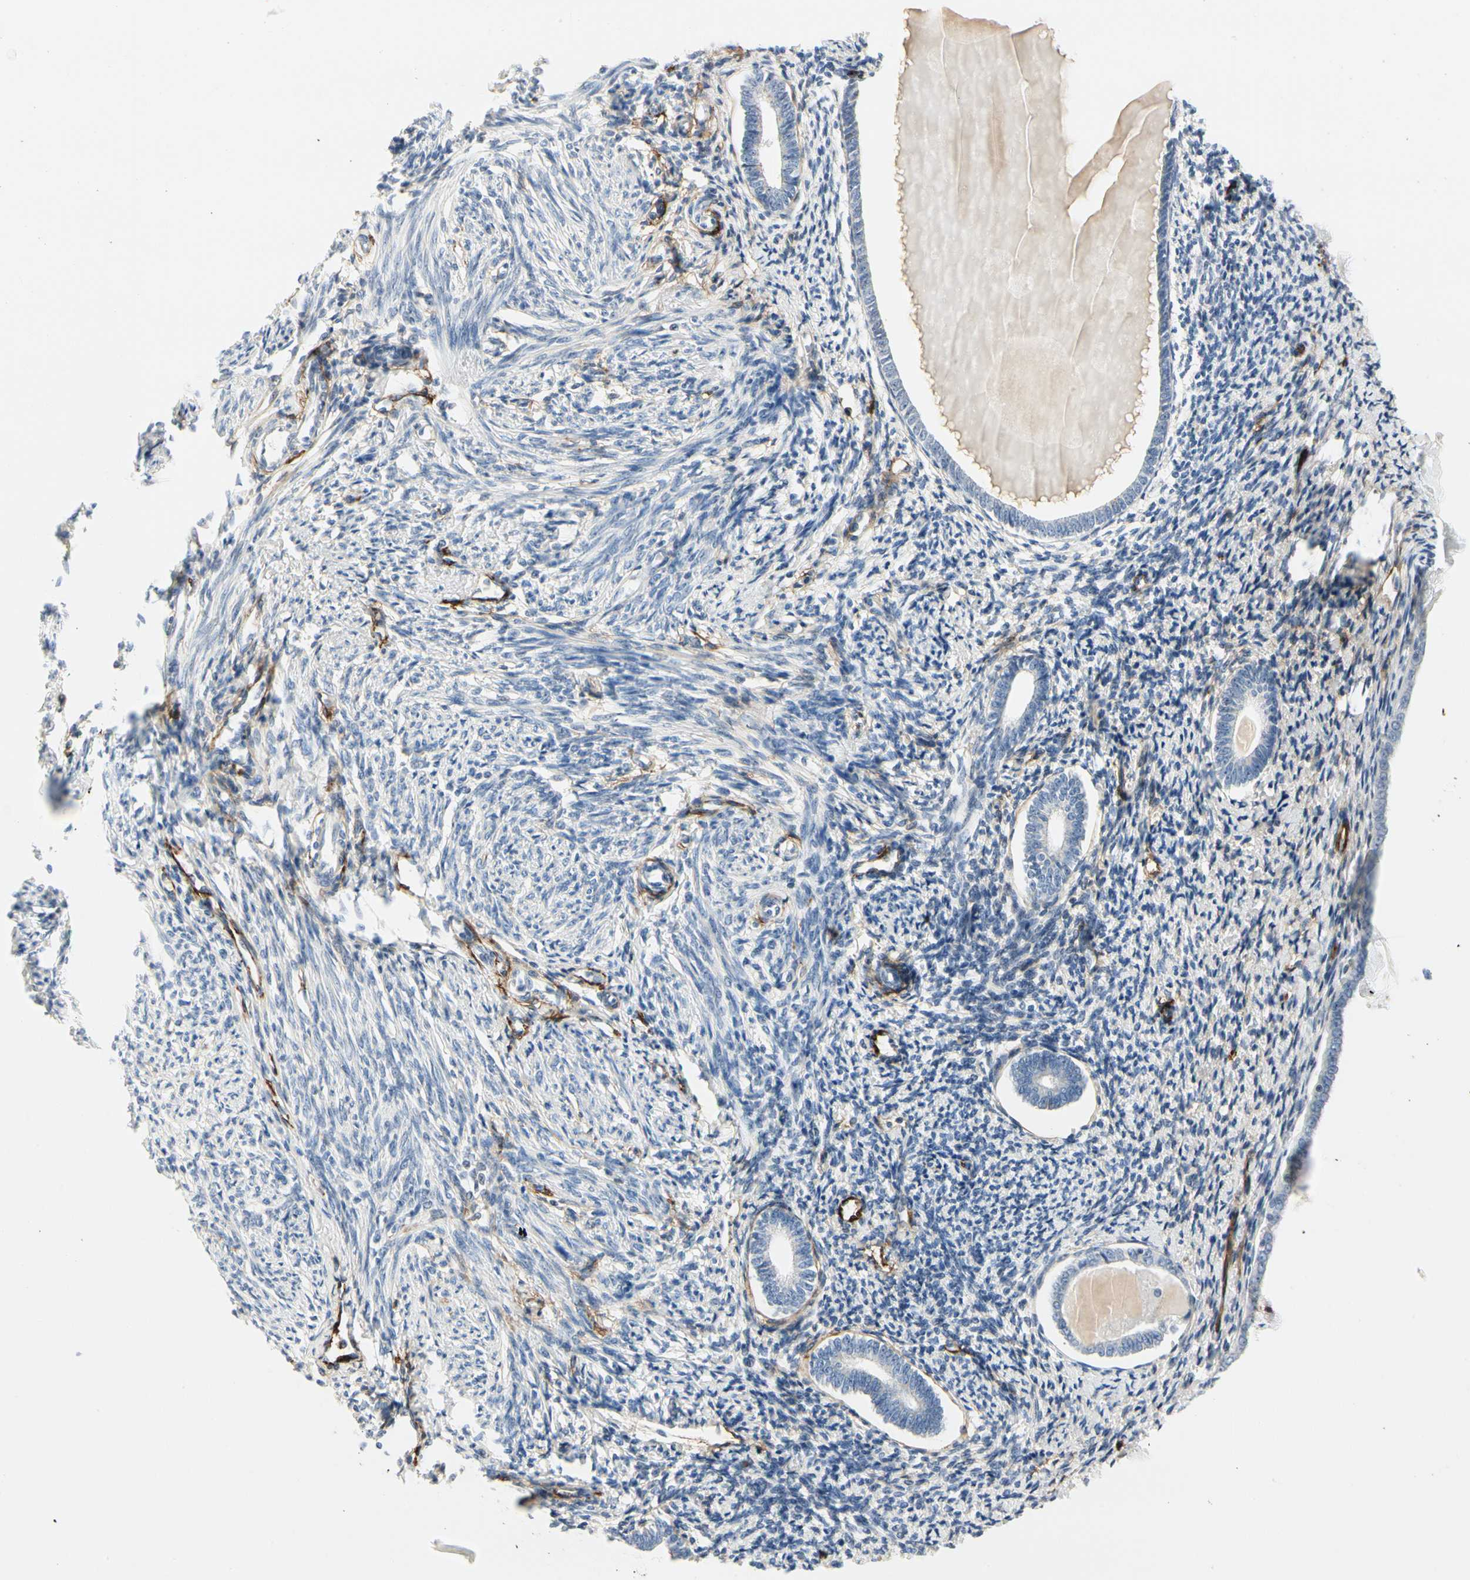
{"staining": {"intensity": "negative", "quantity": "none", "location": "none"}, "tissue": "endometrium", "cell_type": "Cells in endometrial stroma", "image_type": "normal", "snomed": [{"axis": "morphology", "description": "Normal tissue, NOS"}, {"axis": "topography", "description": "Endometrium"}], "caption": "Micrograph shows no significant protein expression in cells in endometrial stroma of normal endometrium. Nuclei are stained in blue.", "gene": "GGT5", "patient": {"sex": "female", "age": 71}}